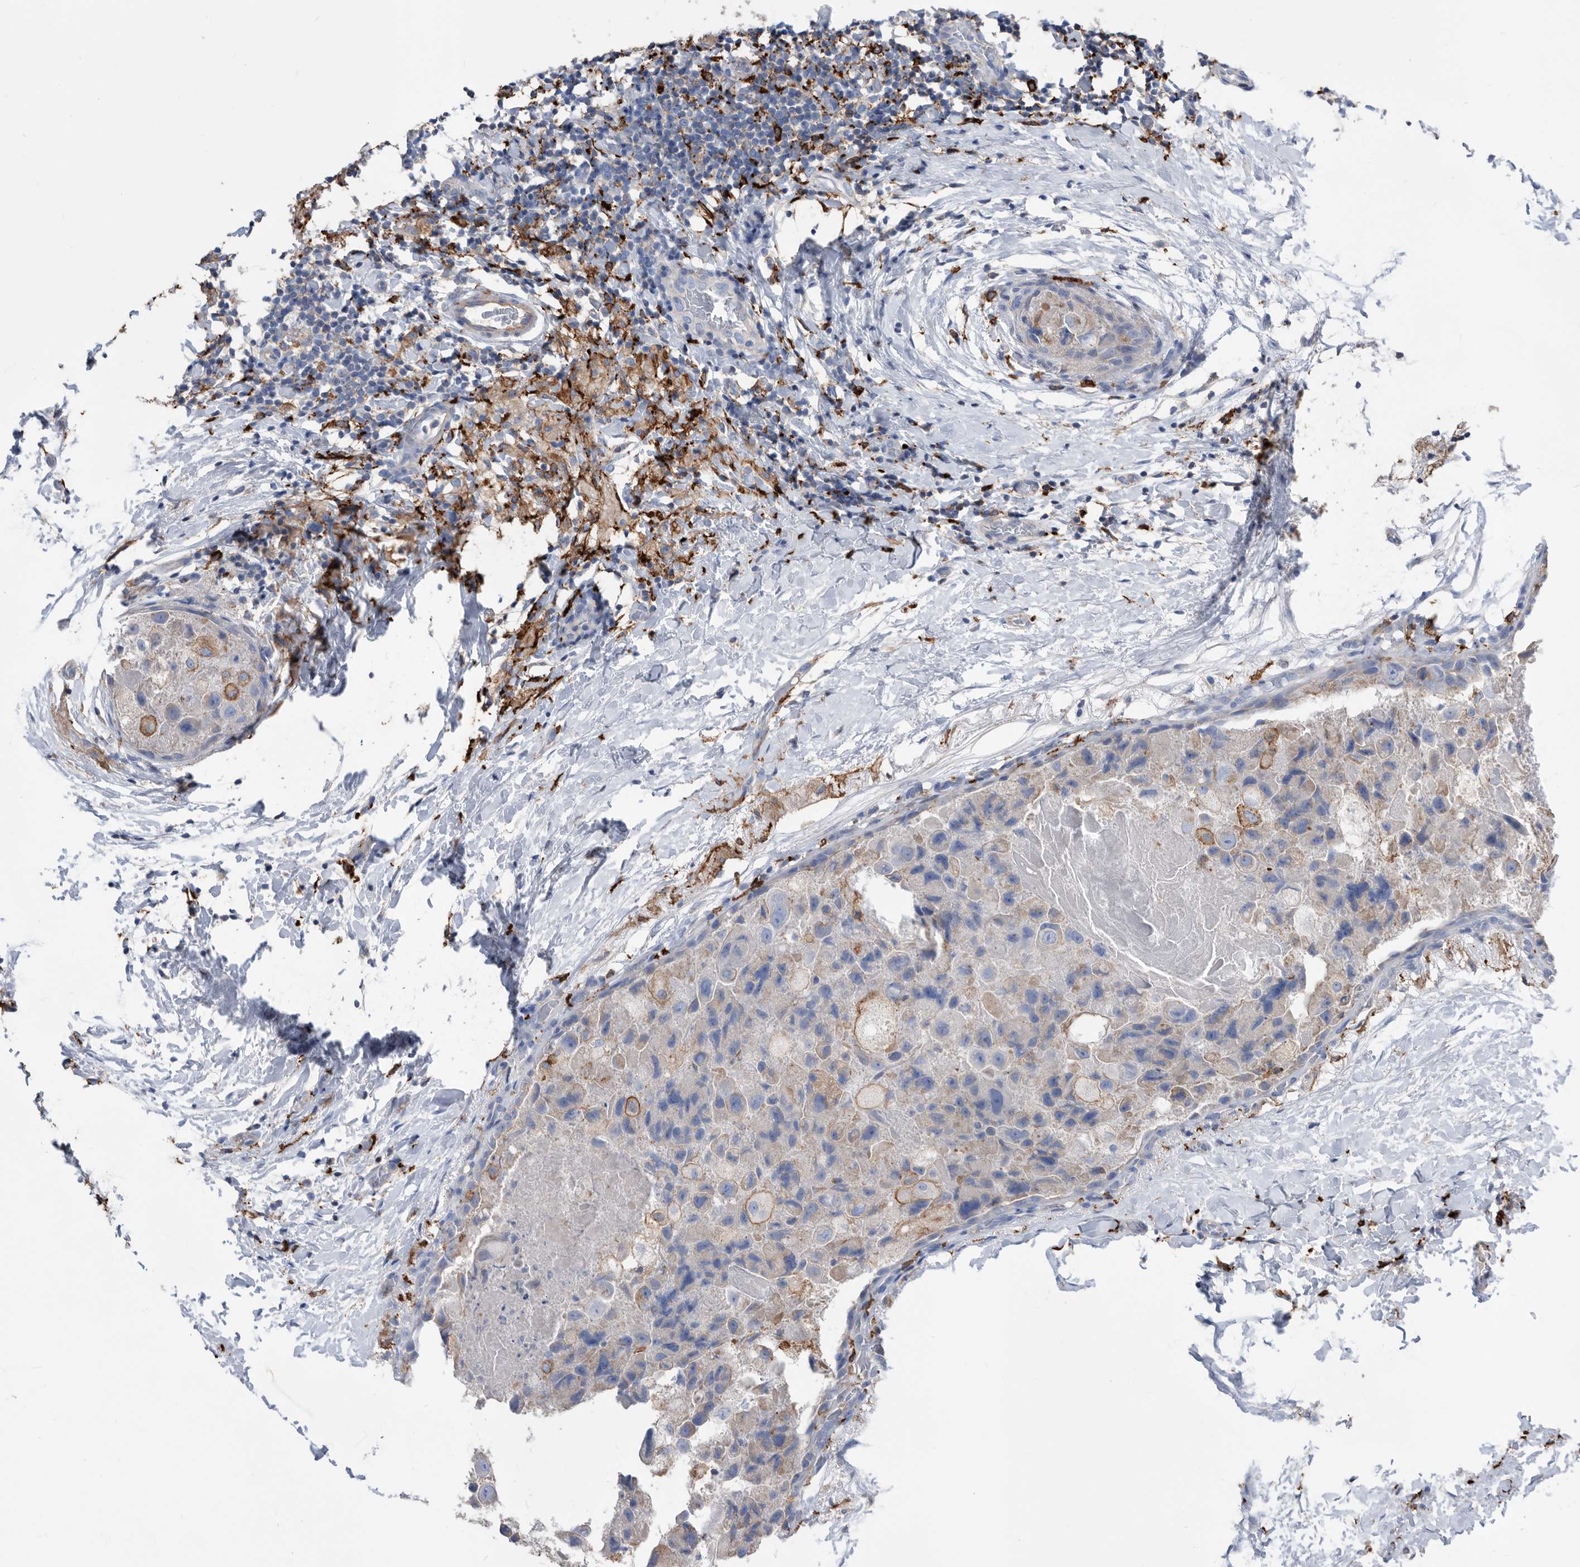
{"staining": {"intensity": "moderate", "quantity": "<25%", "location": "cytoplasmic/membranous"}, "tissue": "breast cancer", "cell_type": "Tumor cells", "image_type": "cancer", "snomed": [{"axis": "morphology", "description": "Duct carcinoma"}, {"axis": "topography", "description": "Breast"}], "caption": "Breast invasive ductal carcinoma stained for a protein (brown) displays moderate cytoplasmic/membranous positive positivity in about <25% of tumor cells.", "gene": "MS4A4A", "patient": {"sex": "female", "age": 62}}